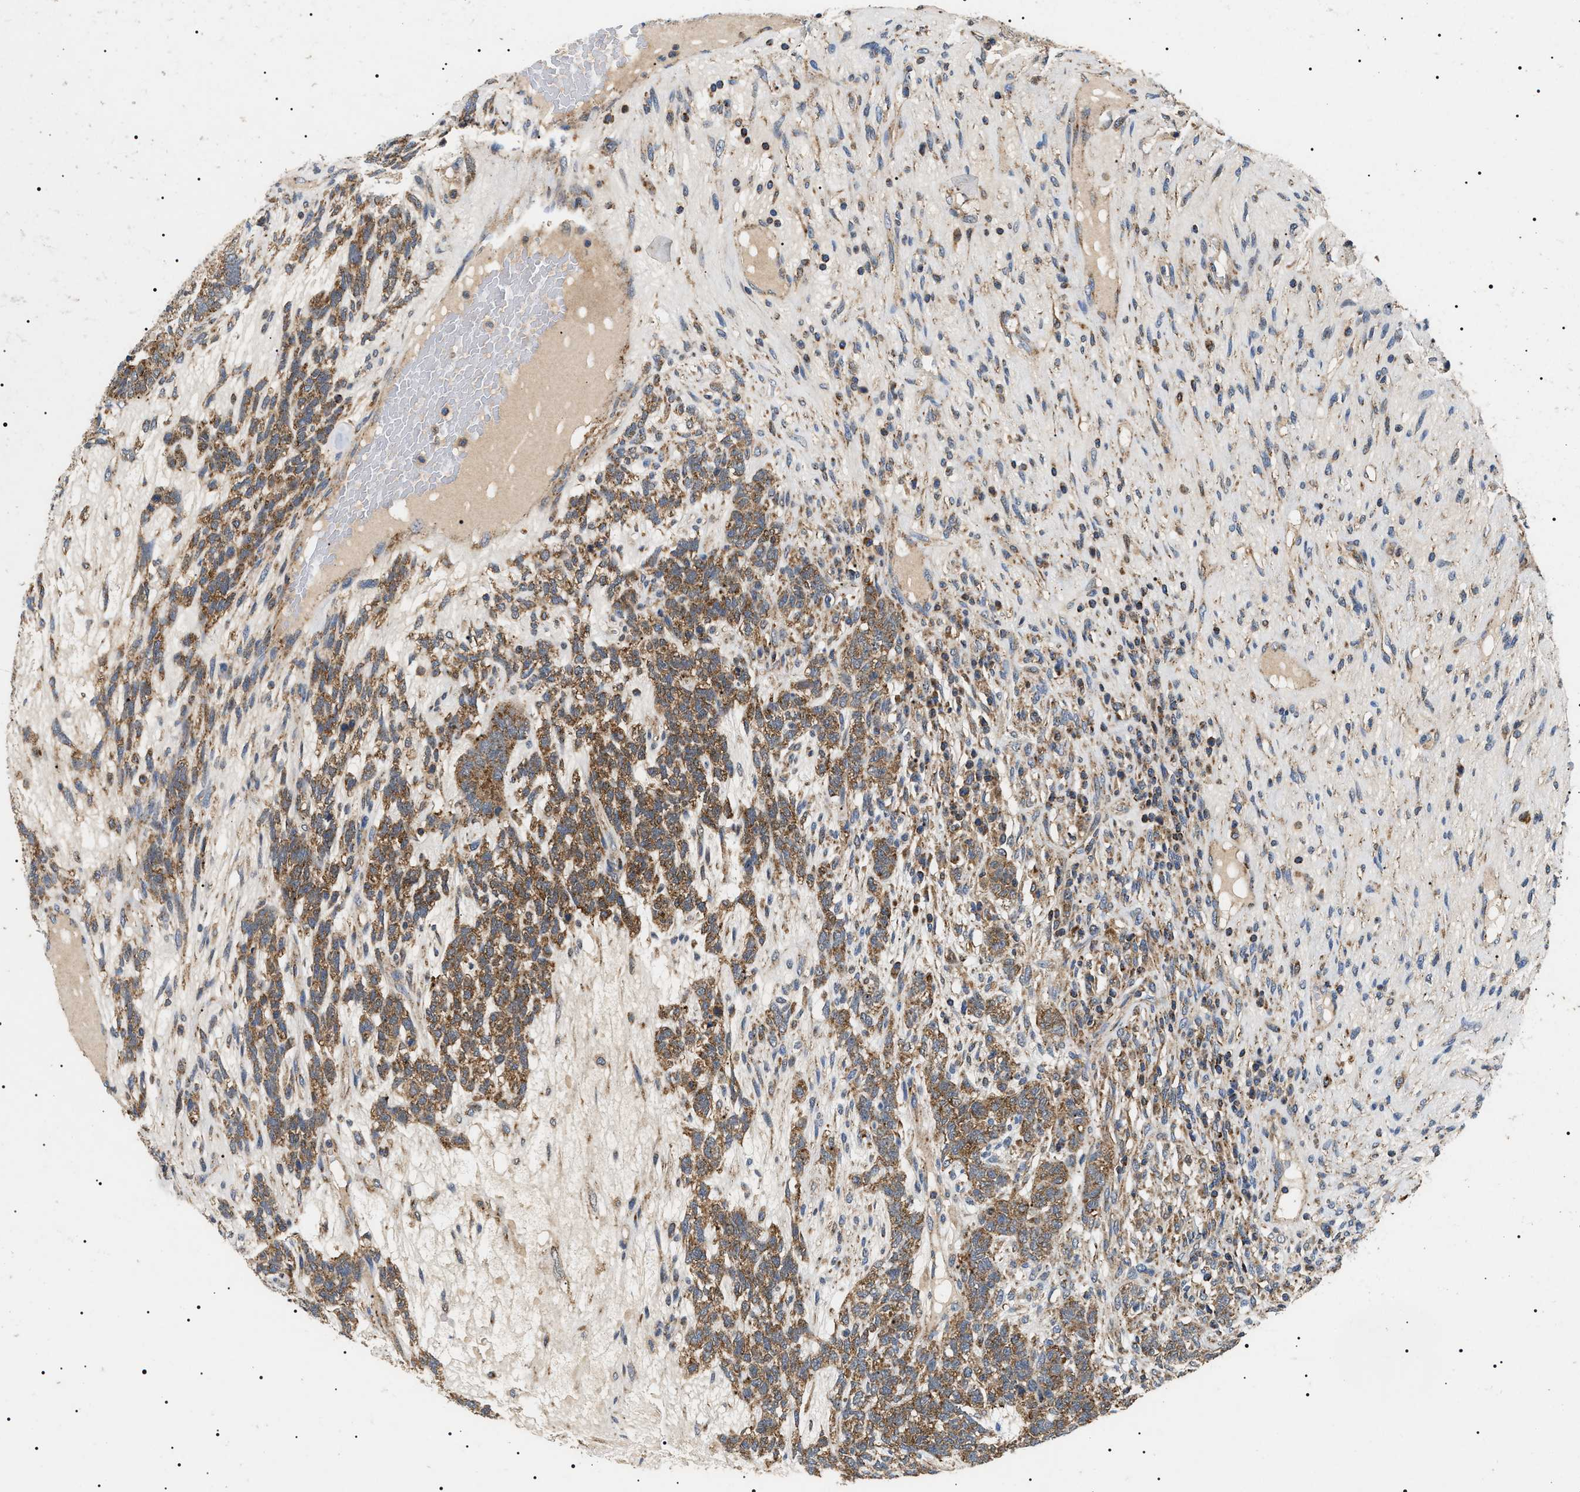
{"staining": {"intensity": "moderate", "quantity": ">75%", "location": "cytoplasmic/membranous"}, "tissue": "testis cancer", "cell_type": "Tumor cells", "image_type": "cancer", "snomed": [{"axis": "morphology", "description": "Seminoma, NOS"}, {"axis": "topography", "description": "Testis"}], "caption": "Immunohistochemistry (IHC) staining of seminoma (testis), which displays medium levels of moderate cytoplasmic/membranous expression in approximately >75% of tumor cells indicating moderate cytoplasmic/membranous protein positivity. The staining was performed using DAB (3,3'-diaminobenzidine) (brown) for protein detection and nuclei were counterstained in hematoxylin (blue).", "gene": "OXSM", "patient": {"sex": "male", "age": 28}}